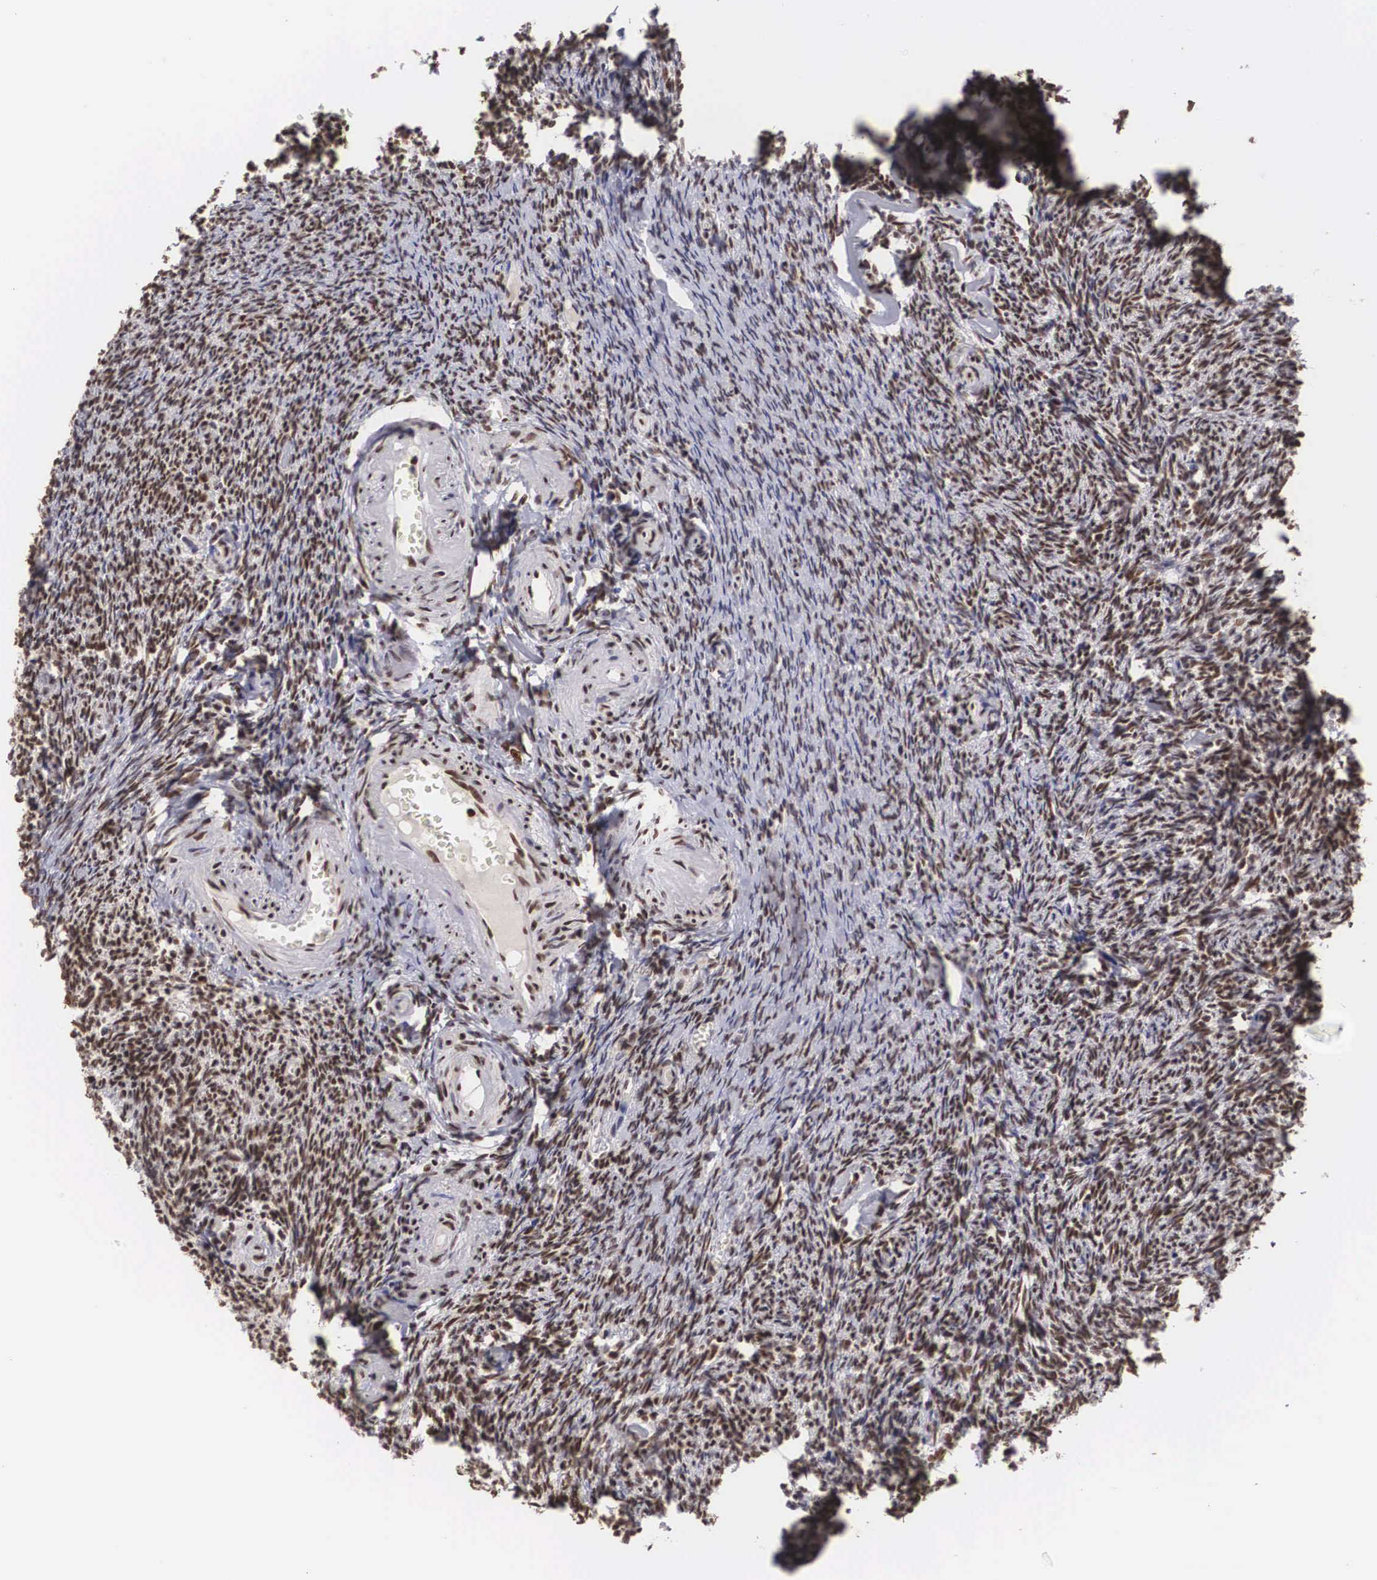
{"staining": {"intensity": "strong", "quantity": ">75%", "location": "nuclear"}, "tissue": "ovary", "cell_type": "Follicle cells", "image_type": "normal", "snomed": [{"axis": "morphology", "description": "Normal tissue, NOS"}, {"axis": "topography", "description": "Ovary"}], "caption": "An image of ovary stained for a protein demonstrates strong nuclear brown staining in follicle cells. (brown staining indicates protein expression, while blue staining denotes nuclei).", "gene": "HTATSF1", "patient": {"sex": "female", "age": 54}}